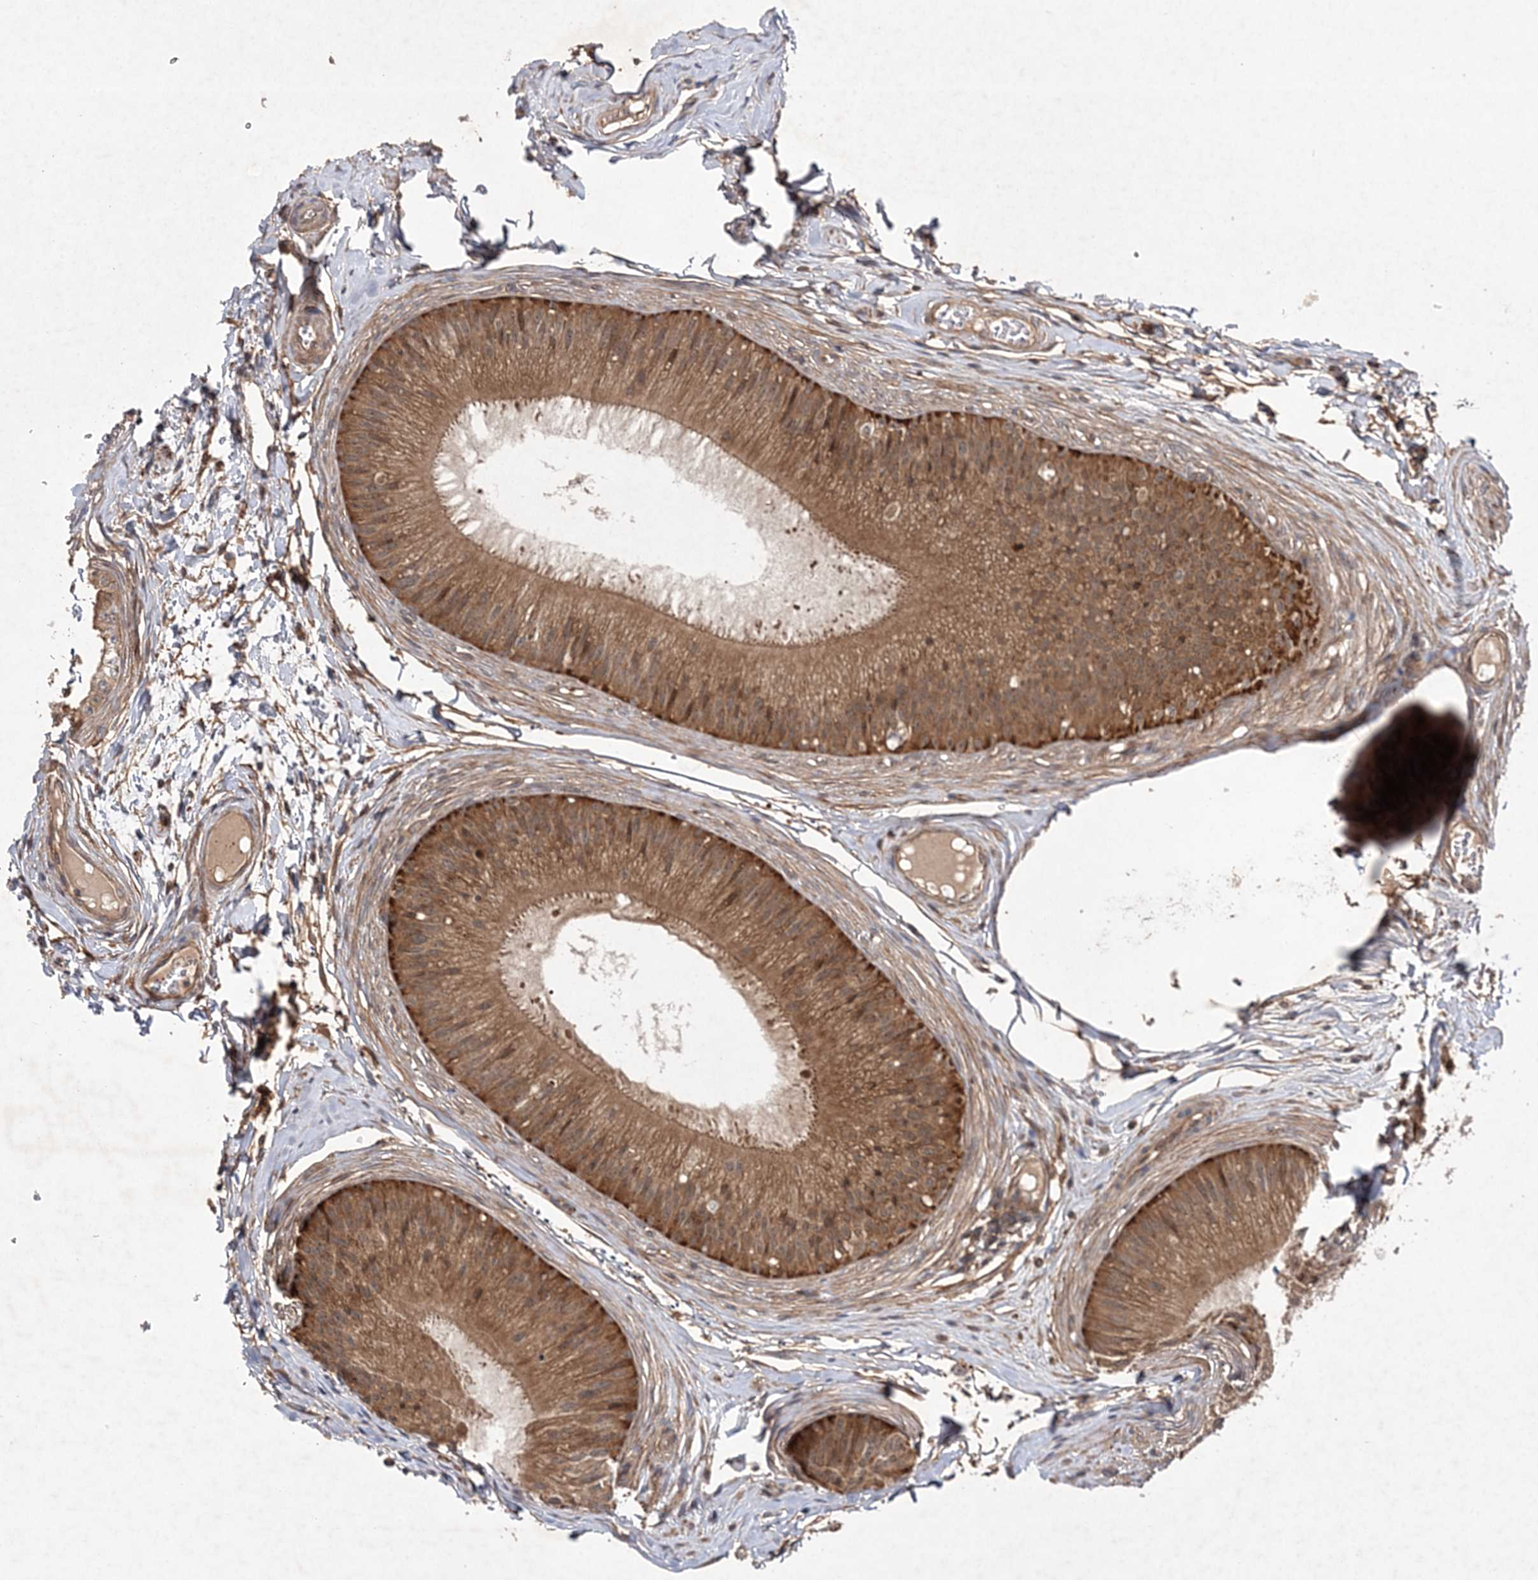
{"staining": {"intensity": "strong", "quantity": ">75%", "location": "cytoplasmic/membranous"}, "tissue": "epididymis", "cell_type": "Glandular cells", "image_type": "normal", "snomed": [{"axis": "morphology", "description": "Normal tissue, NOS"}, {"axis": "topography", "description": "Epididymis"}], "caption": "This histopathology image shows immunohistochemistry (IHC) staining of benign human epididymis, with high strong cytoplasmic/membranous expression in about >75% of glandular cells.", "gene": "TMEM9B", "patient": {"sex": "male", "age": 31}}